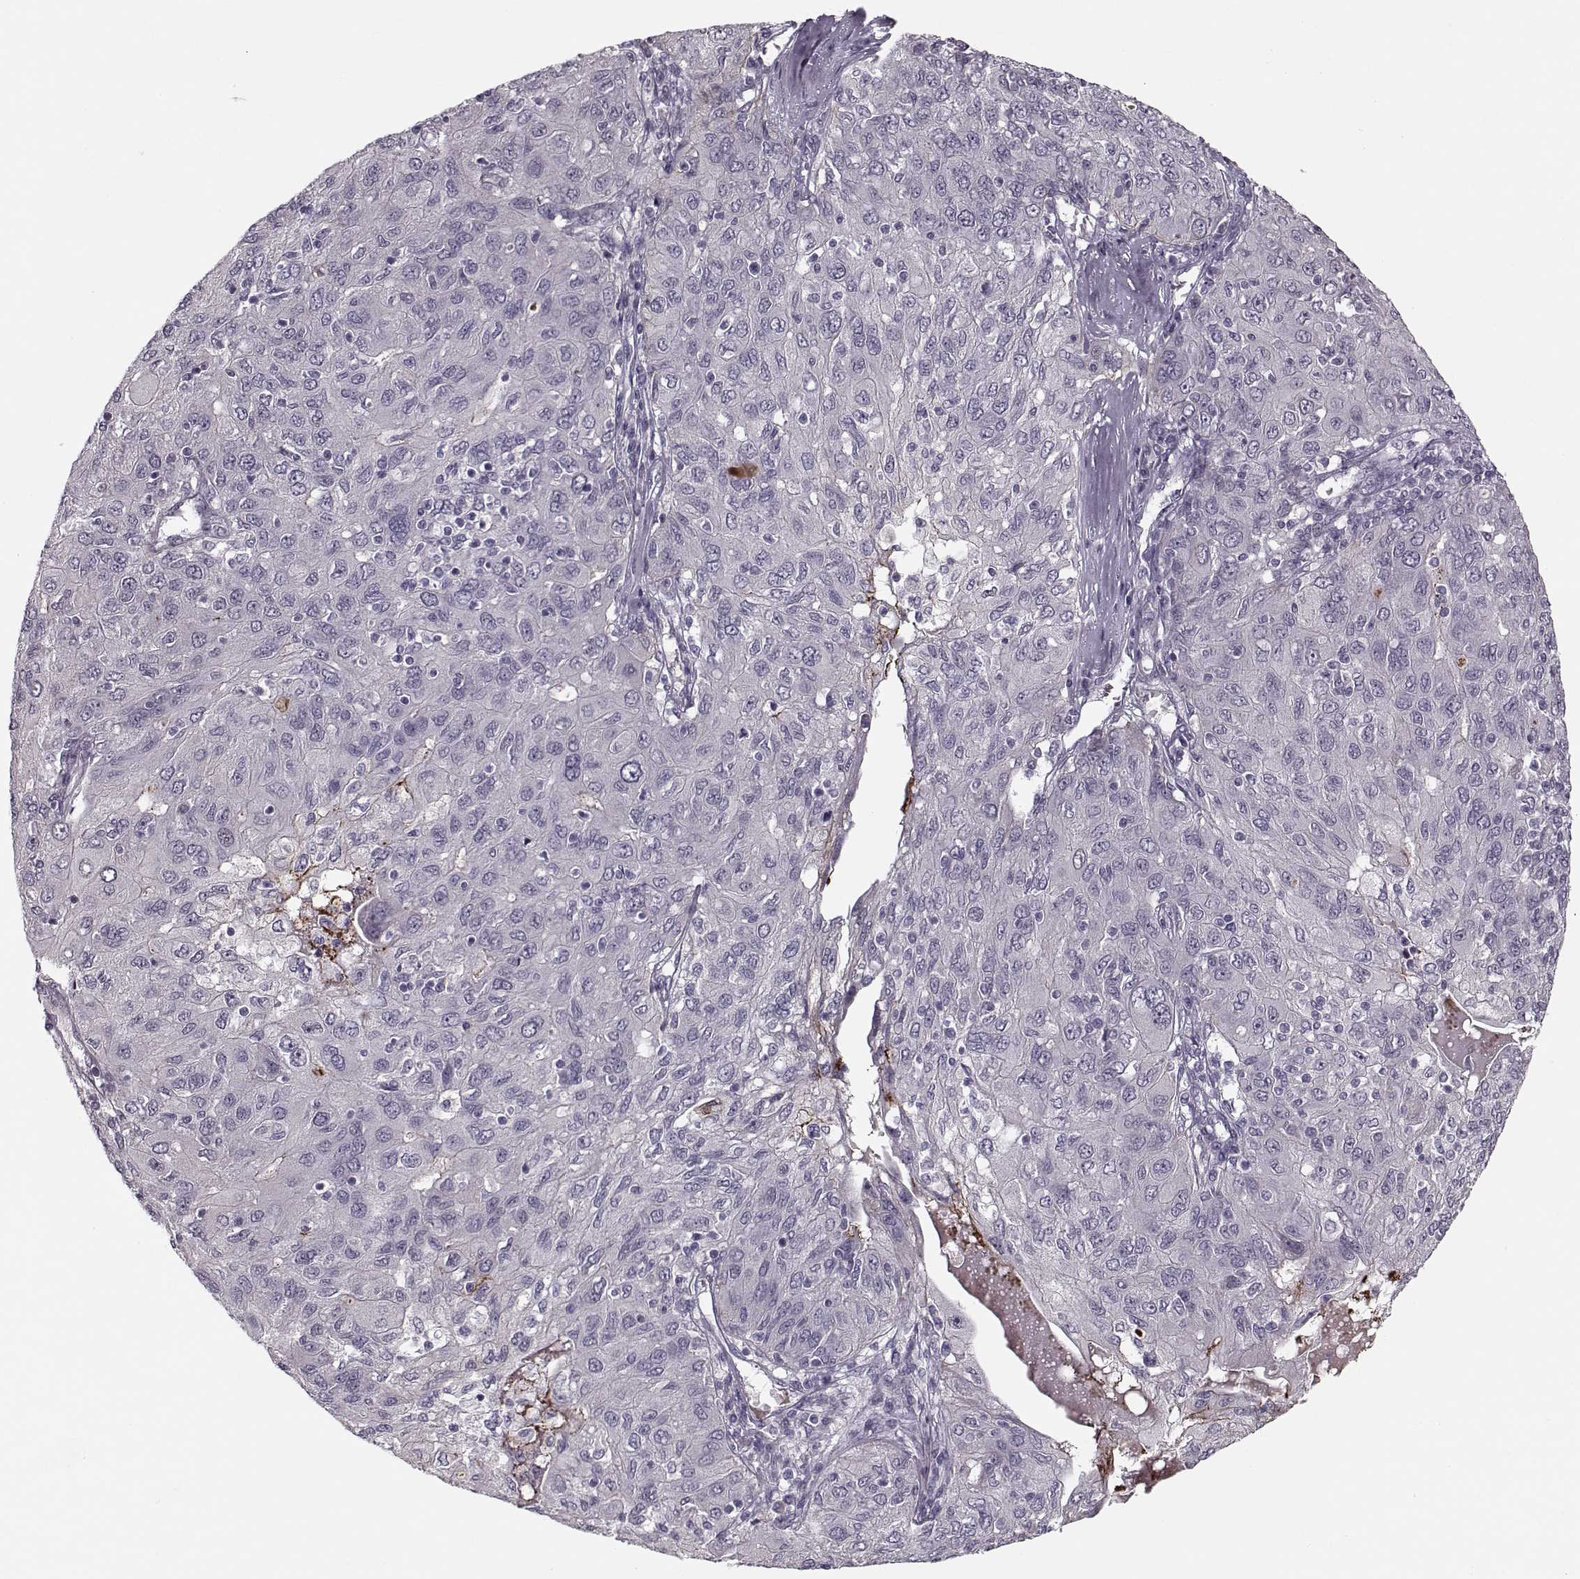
{"staining": {"intensity": "negative", "quantity": "none", "location": "none"}, "tissue": "ovarian cancer", "cell_type": "Tumor cells", "image_type": "cancer", "snomed": [{"axis": "morphology", "description": "Carcinoma, endometroid"}, {"axis": "topography", "description": "Ovary"}], "caption": "A high-resolution photomicrograph shows IHC staining of ovarian cancer (endometroid carcinoma), which demonstrates no significant expression in tumor cells. (DAB (3,3'-diaminobenzidine) IHC visualized using brightfield microscopy, high magnification).", "gene": "DNAI3", "patient": {"sex": "female", "age": 50}}